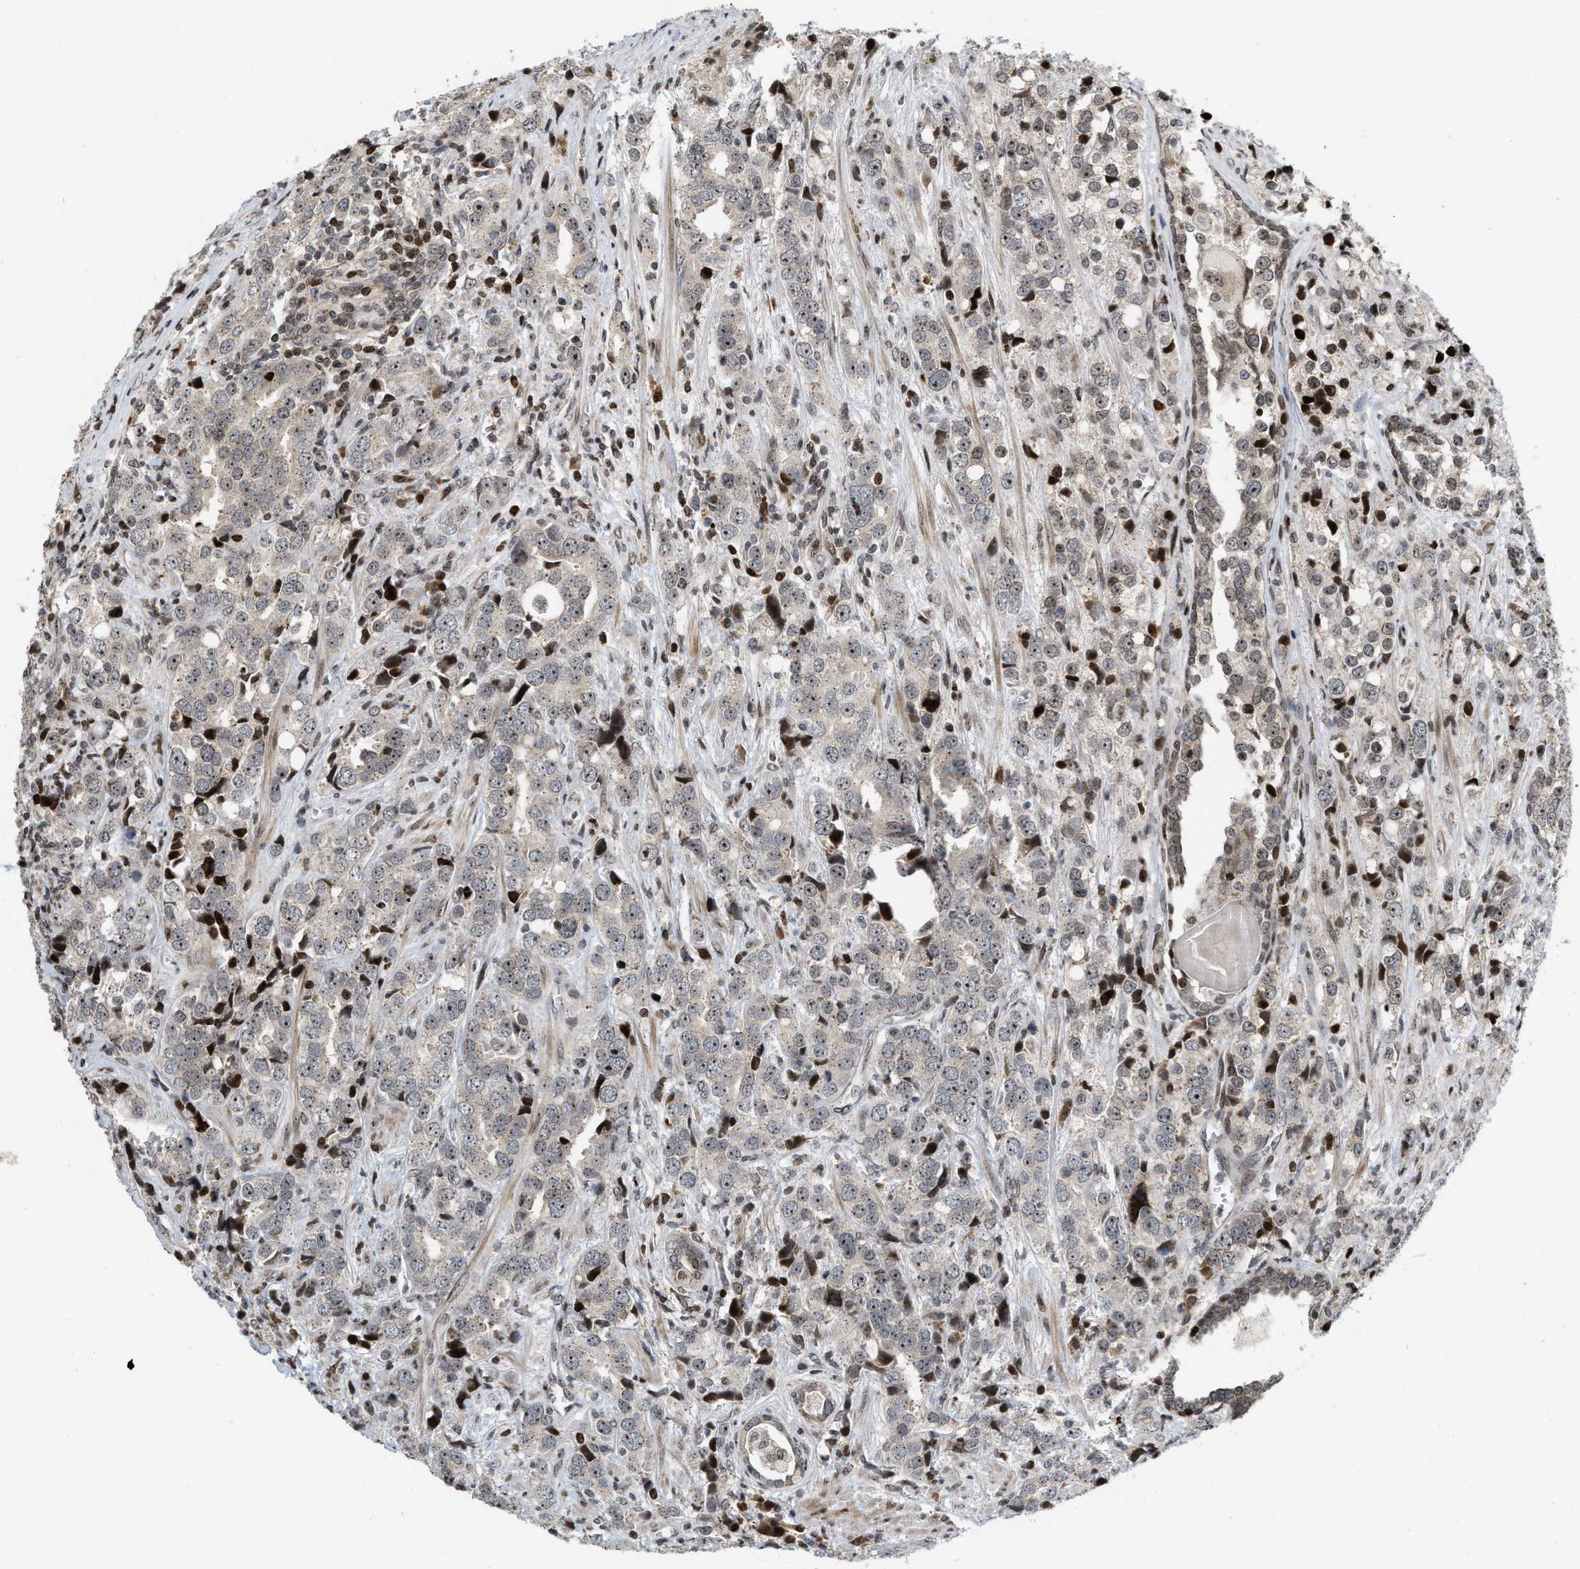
{"staining": {"intensity": "moderate", "quantity": "<25%", "location": "nuclear"}, "tissue": "prostate cancer", "cell_type": "Tumor cells", "image_type": "cancer", "snomed": [{"axis": "morphology", "description": "Adenocarcinoma, High grade"}, {"axis": "topography", "description": "Prostate"}], "caption": "Protein staining shows moderate nuclear expression in about <25% of tumor cells in adenocarcinoma (high-grade) (prostate).", "gene": "PDZD2", "patient": {"sex": "male", "age": 71}}